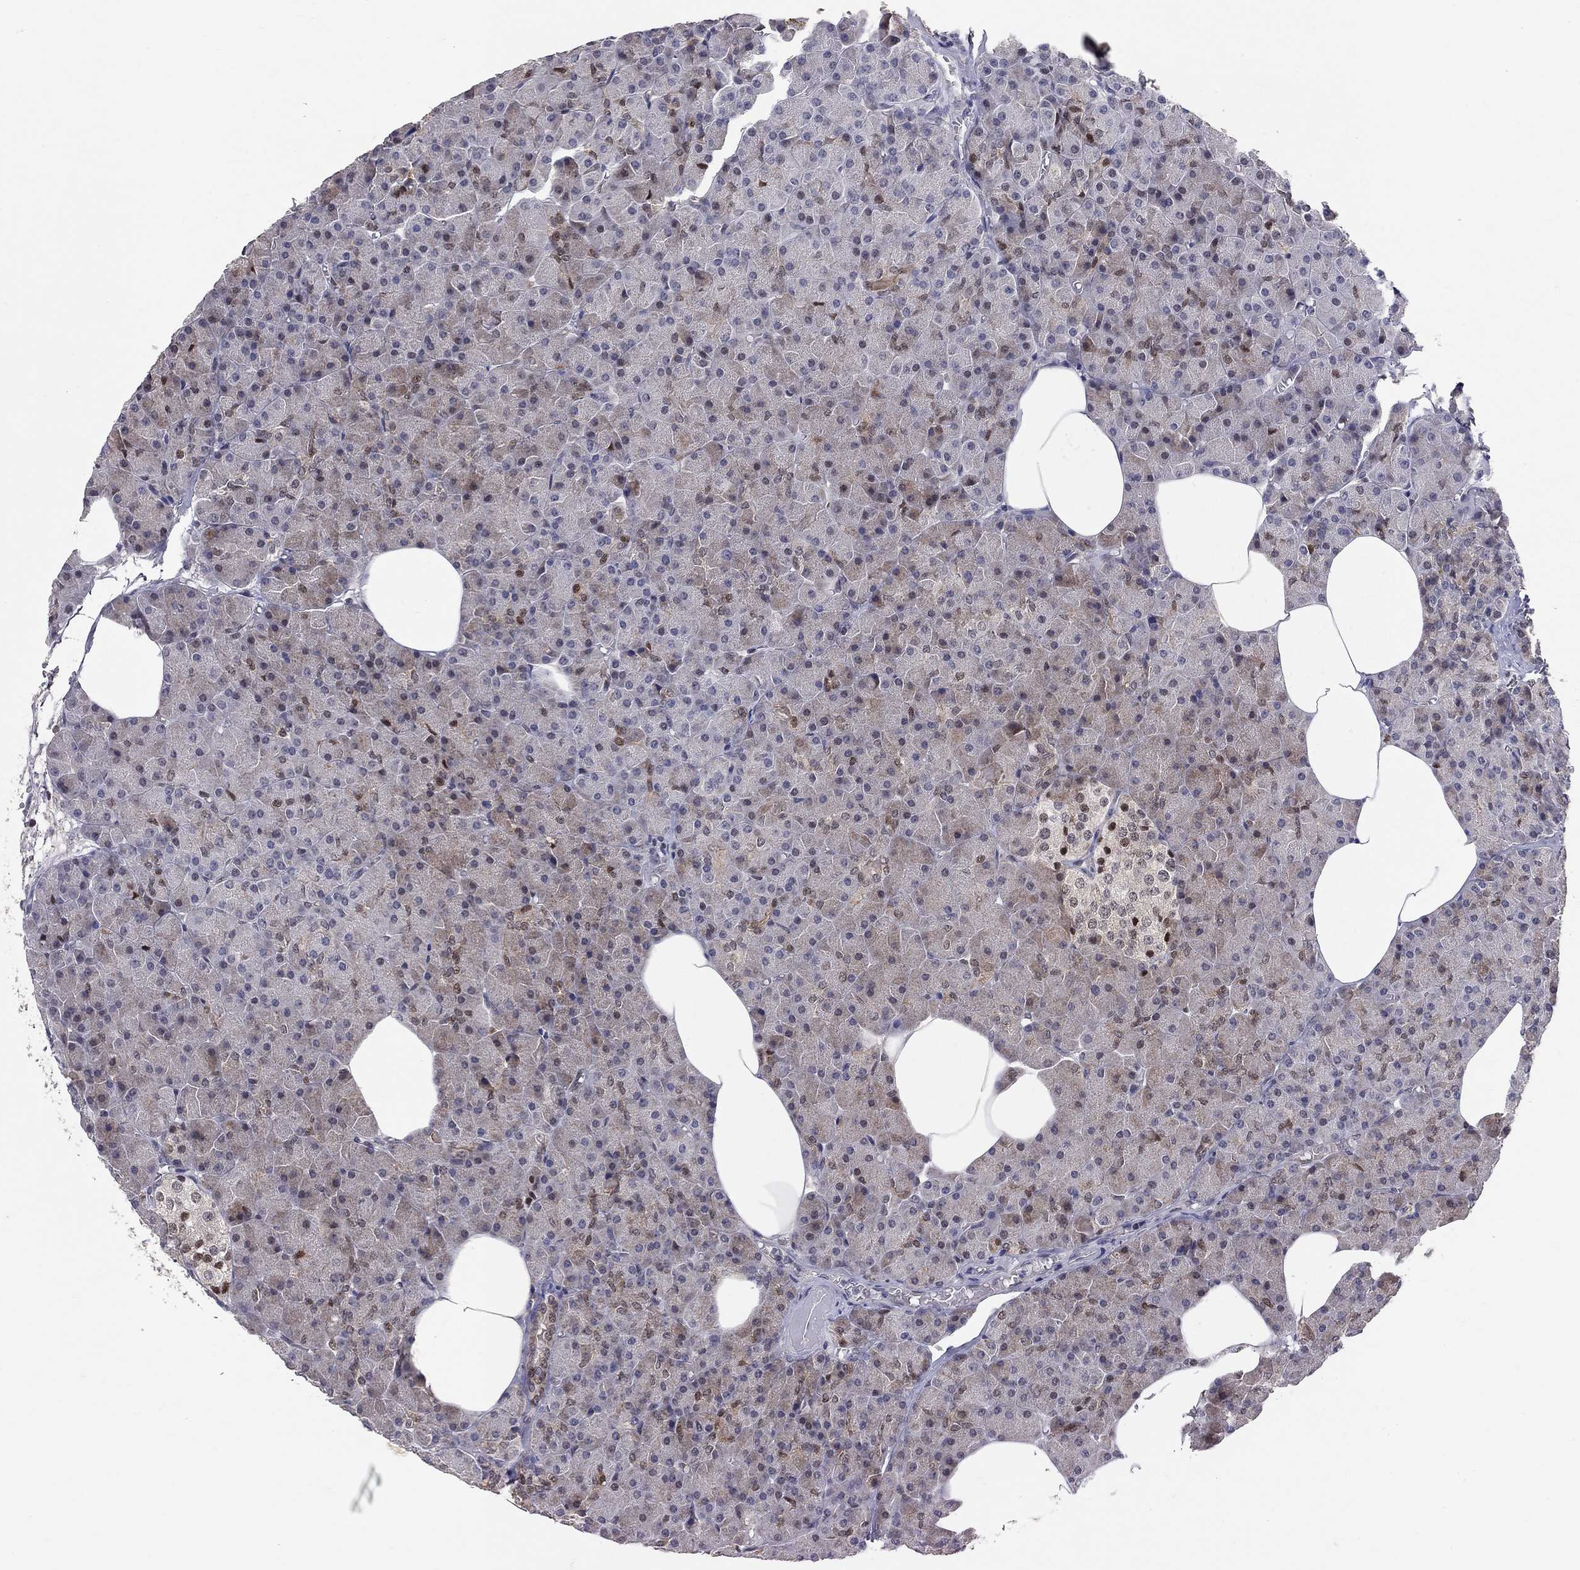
{"staining": {"intensity": "moderate", "quantity": "<25%", "location": "nuclear"}, "tissue": "pancreas", "cell_type": "Exocrine glandular cells", "image_type": "normal", "snomed": [{"axis": "morphology", "description": "Normal tissue, NOS"}, {"axis": "topography", "description": "Pancreas"}], "caption": "A high-resolution histopathology image shows immunohistochemistry staining of unremarkable pancreas, which demonstrates moderate nuclear expression in approximately <25% of exocrine glandular cells.", "gene": "HDAC3", "patient": {"sex": "female", "age": 45}}